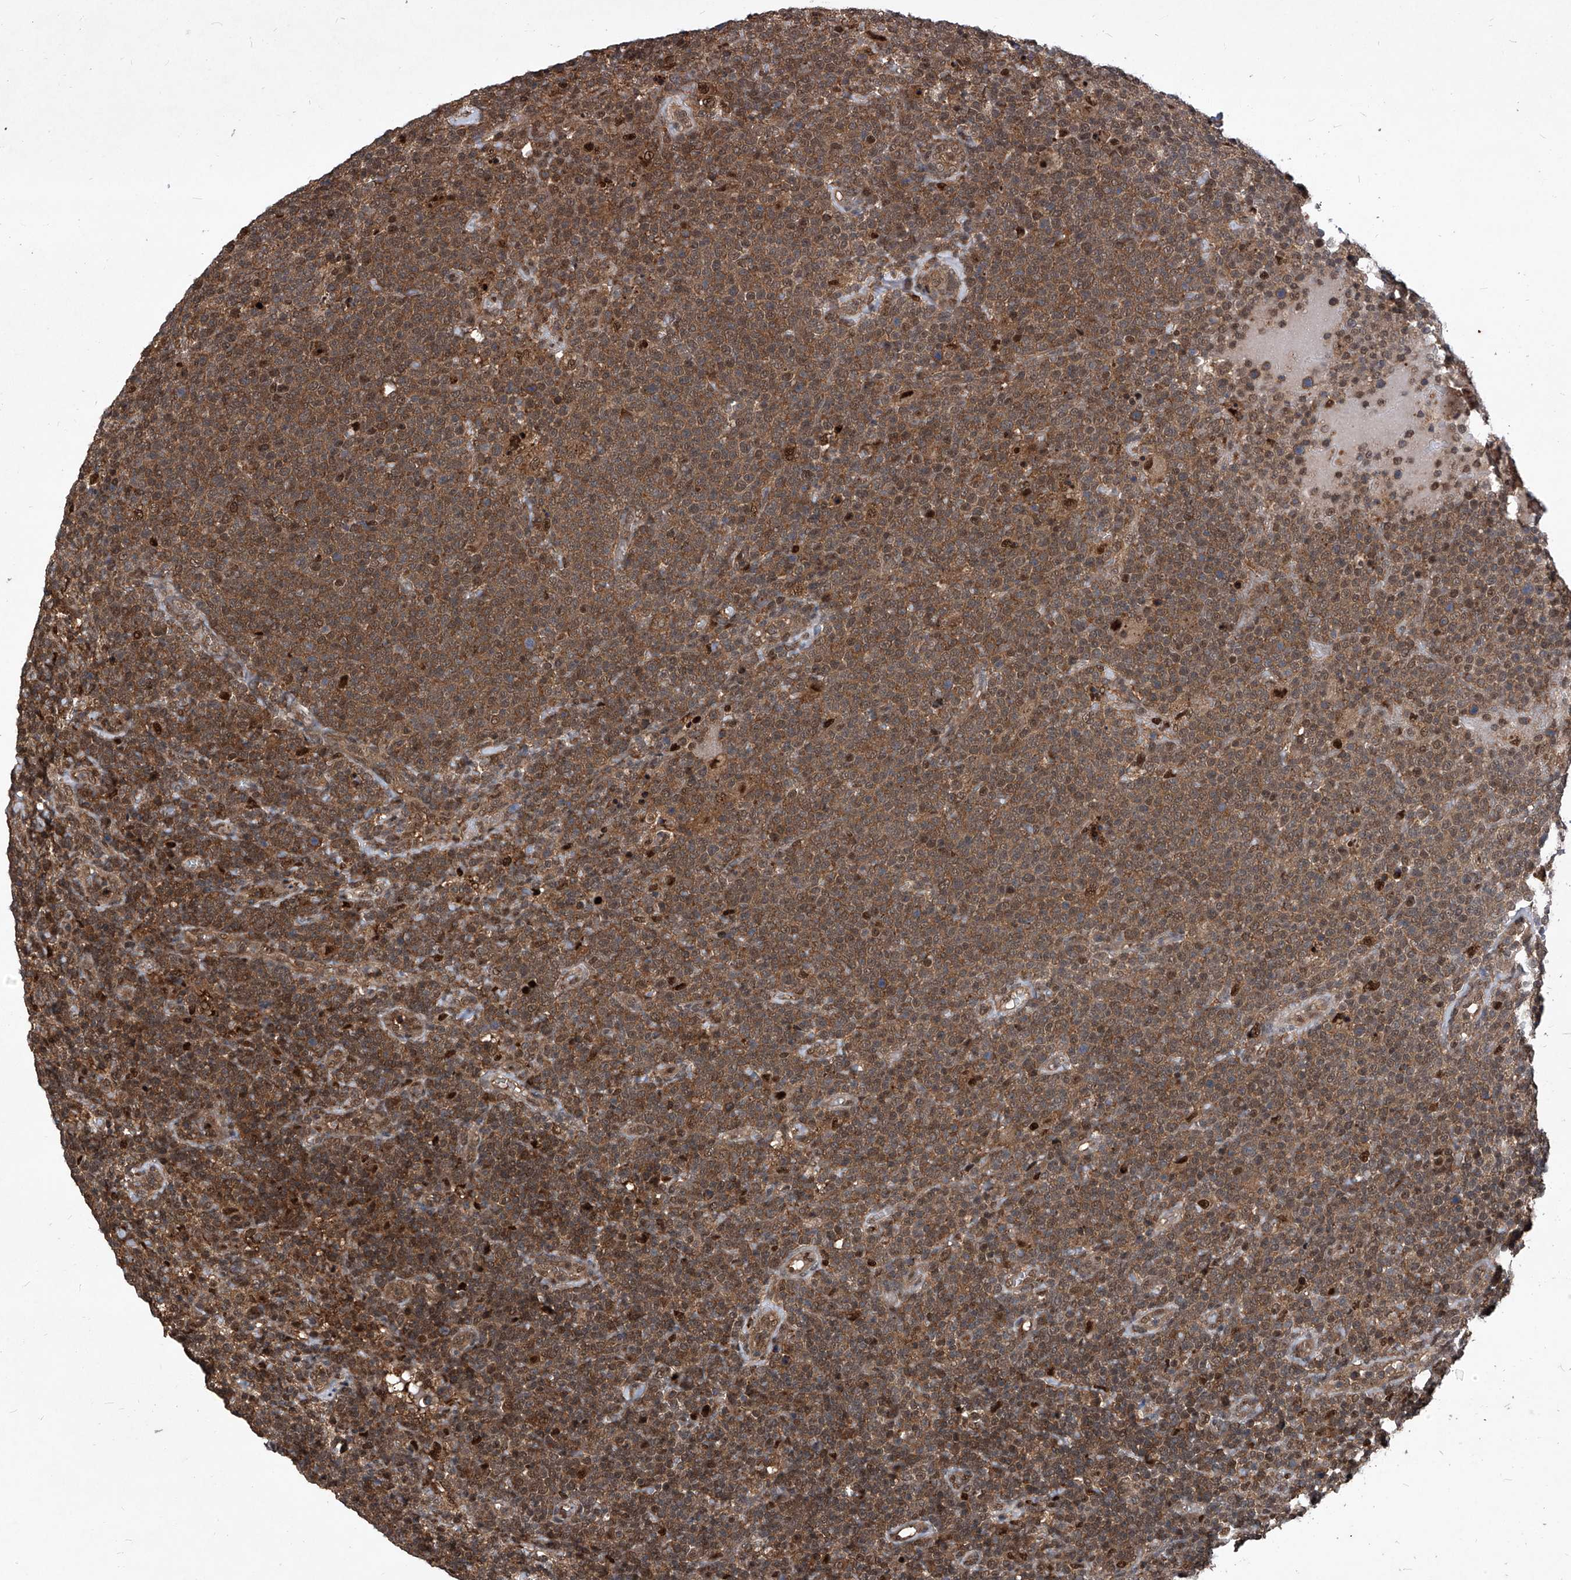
{"staining": {"intensity": "moderate", "quantity": ">75%", "location": "cytoplasmic/membranous,nuclear"}, "tissue": "lymphoma", "cell_type": "Tumor cells", "image_type": "cancer", "snomed": [{"axis": "morphology", "description": "Malignant lymphoma, non-Hodgkin's type, High grade"}, {"axis": "topography", "description": "Lymph node"}], "caption": "Immunohistochemical staining of human malignant lymphoma, non-Hodgkin's type (high-grade) exhibits medium levels of moderate cytoplasmic/membranous and nuclear positivity in about >75% of tumor cells. (DAB (3,3'-diaminobenzidine) IHC, brown staining for protein, blue staining for nuclei).", "gene": "PSMB1", "patient": {"sex": "male", "age": 61}}